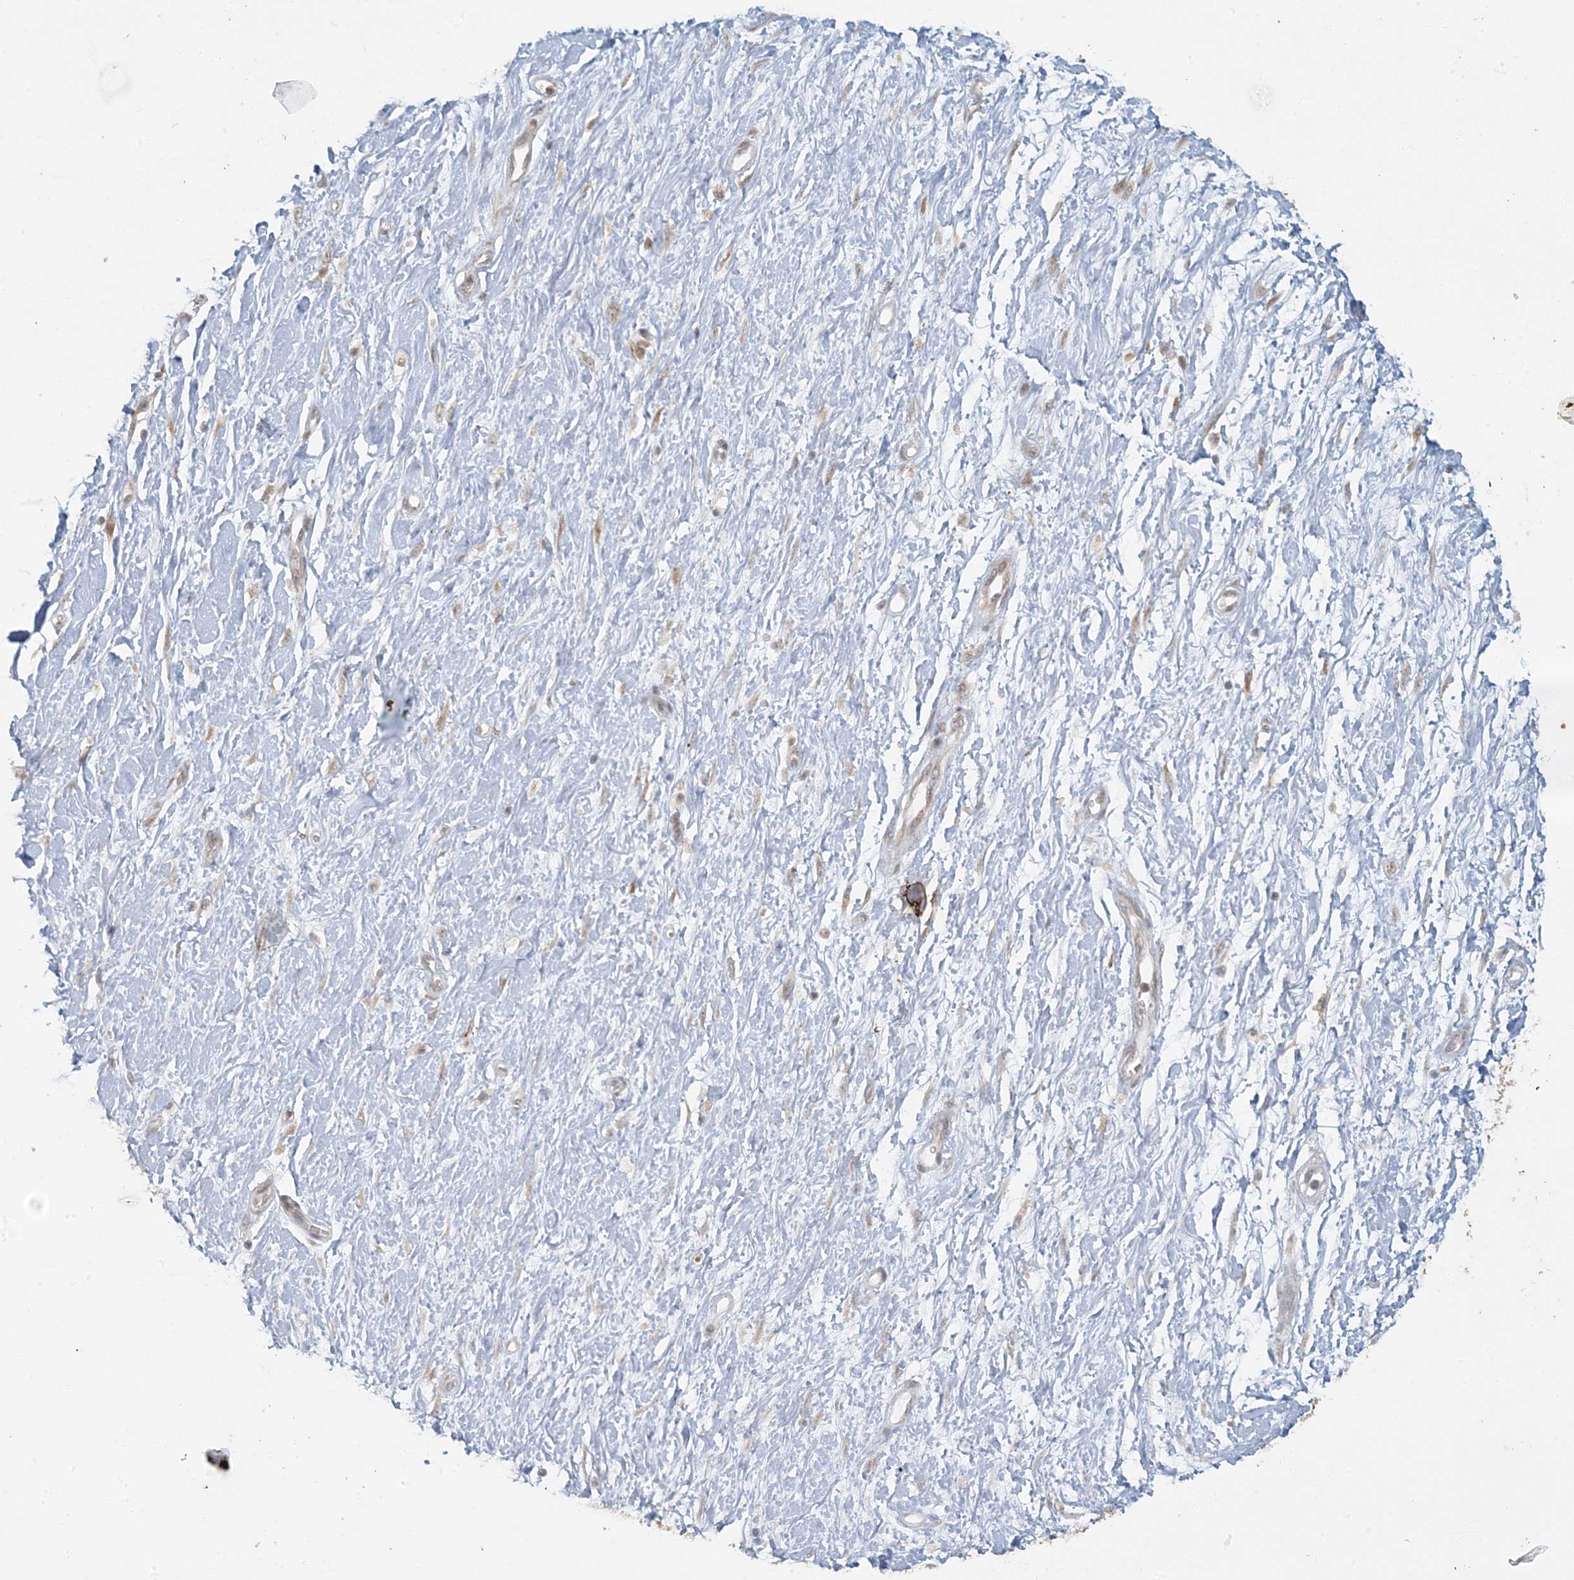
{"staining": {"intensity": "moderate", "quantity": ">75%", "location": "cytoplasmic/membranous"}, "tissue": "soft tissue", "cell_type": "Chondrocytes", "image_type": "normal", "snomed": [{"axis": "morphology", "description": "Normal tissue, NOS"}, {"axis": "morphology", "description": "Adenocarcinoma, NOS"}, {"axis": "topography", "description": "Pancreas"}, {"axis": "topography", "description": "Peripheral nerve tissue"}], "caption": "The histopathology image reveals staining of unremarkable soft tissue, revealing moderate cytoplasmic/membranous protein staining (brown color) within chondrocytes.", "gene": "AK9", "patient": {"sex": "male", "age": 59}}